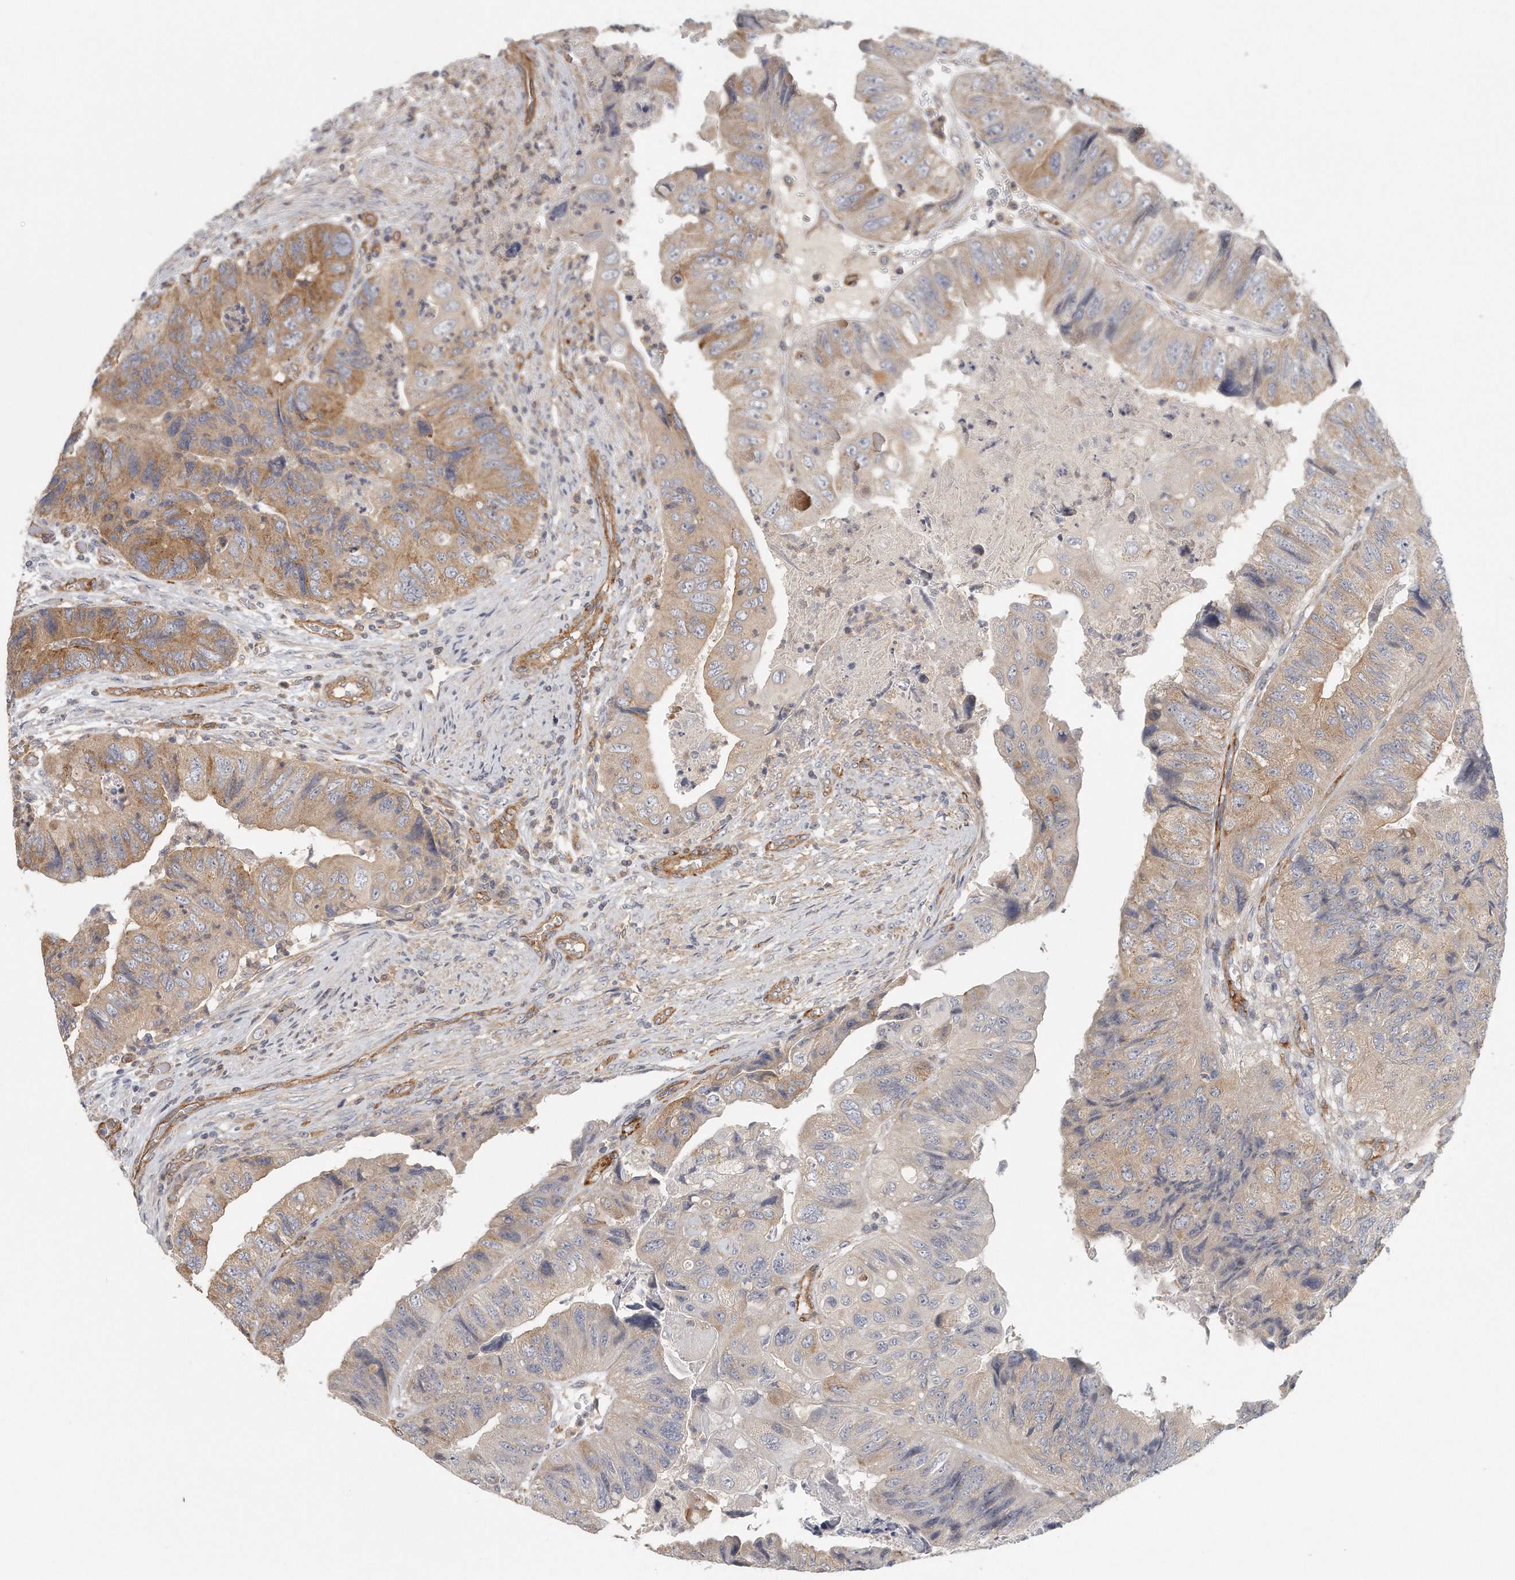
{"staining": {"intensity": "moderate", "quantity": "<25%", "location": "cytoplasmic/membranous"}, "tissue": "colorectal cancer", "cell_type": "Tumor cells", "image_type": "cancer", "snomed": [{"axis": "morphology", "description": "Adenocarcinoma, NOS"}, {"axis": "topography", "description": "Rectum"}], "caption": "Immunohistochemistry (IHC) (DAB) staining of human colorectal cancer displays moderate cytoplasmic/membranous protein positivity in approximately <25% of tumor cells.", "gene": "MTERF4", "patient": {"sex": "male", "age": 63}}